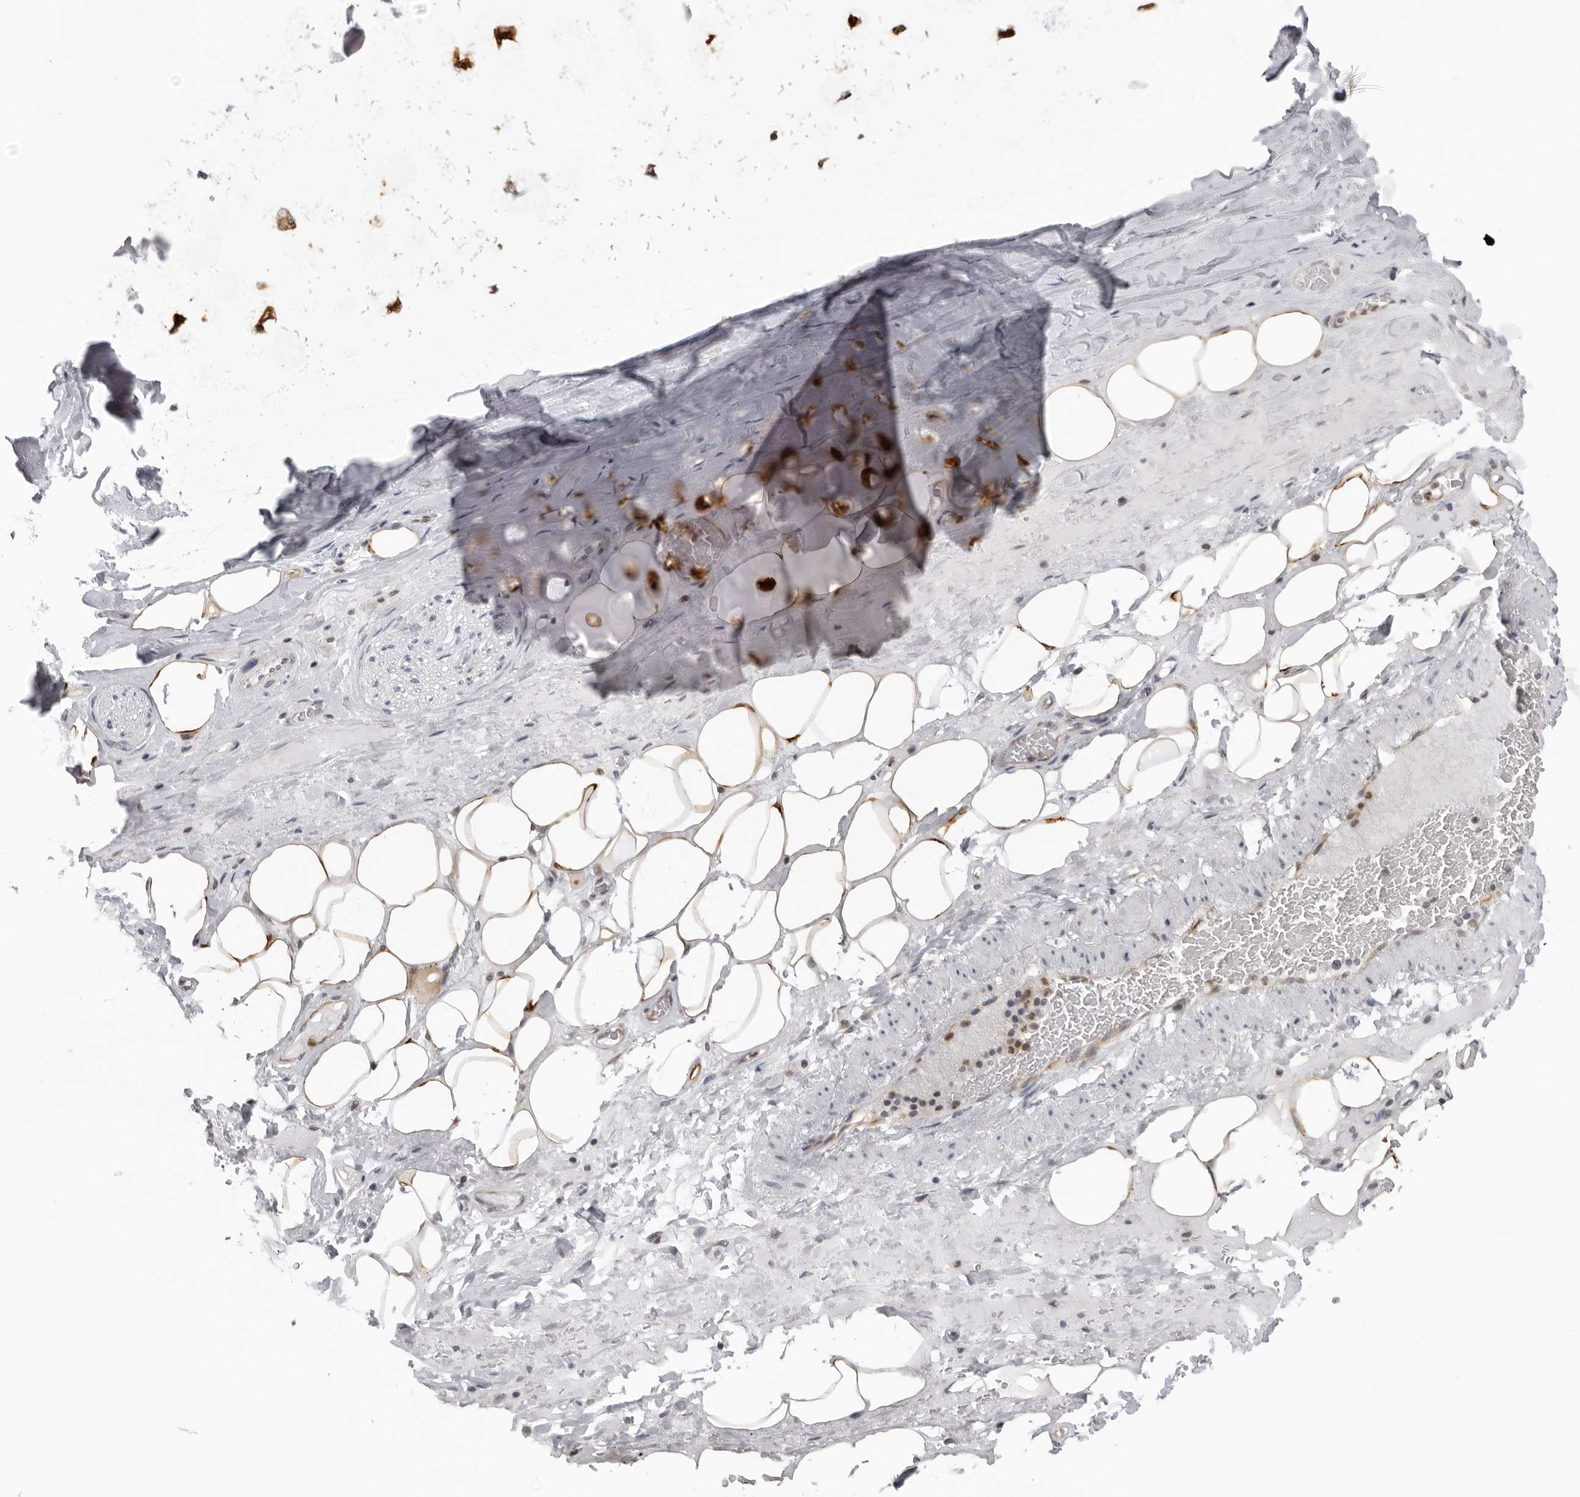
{"staining": {"intensity": "moderate", "quantity": "25%-75%", "location": "cytoplasmic/membranous"}, "tissue": "adipose tissue", "cell_type": "Adipocytes", "image_type": "normal", "snomed": [{"axis": "morphology", "description": "Normal tissue, NOS"}, {"axis": "topography", "description": "Cartilage tissue"}], "caption": "This is a photomicrograph of IHC staining of normal adipose tissue, which shows moderate staining in the cytoplasmic/membranous of adipocytes.", "gene": "MRPS15", "patient": {"sex": "female", "age": 63}}